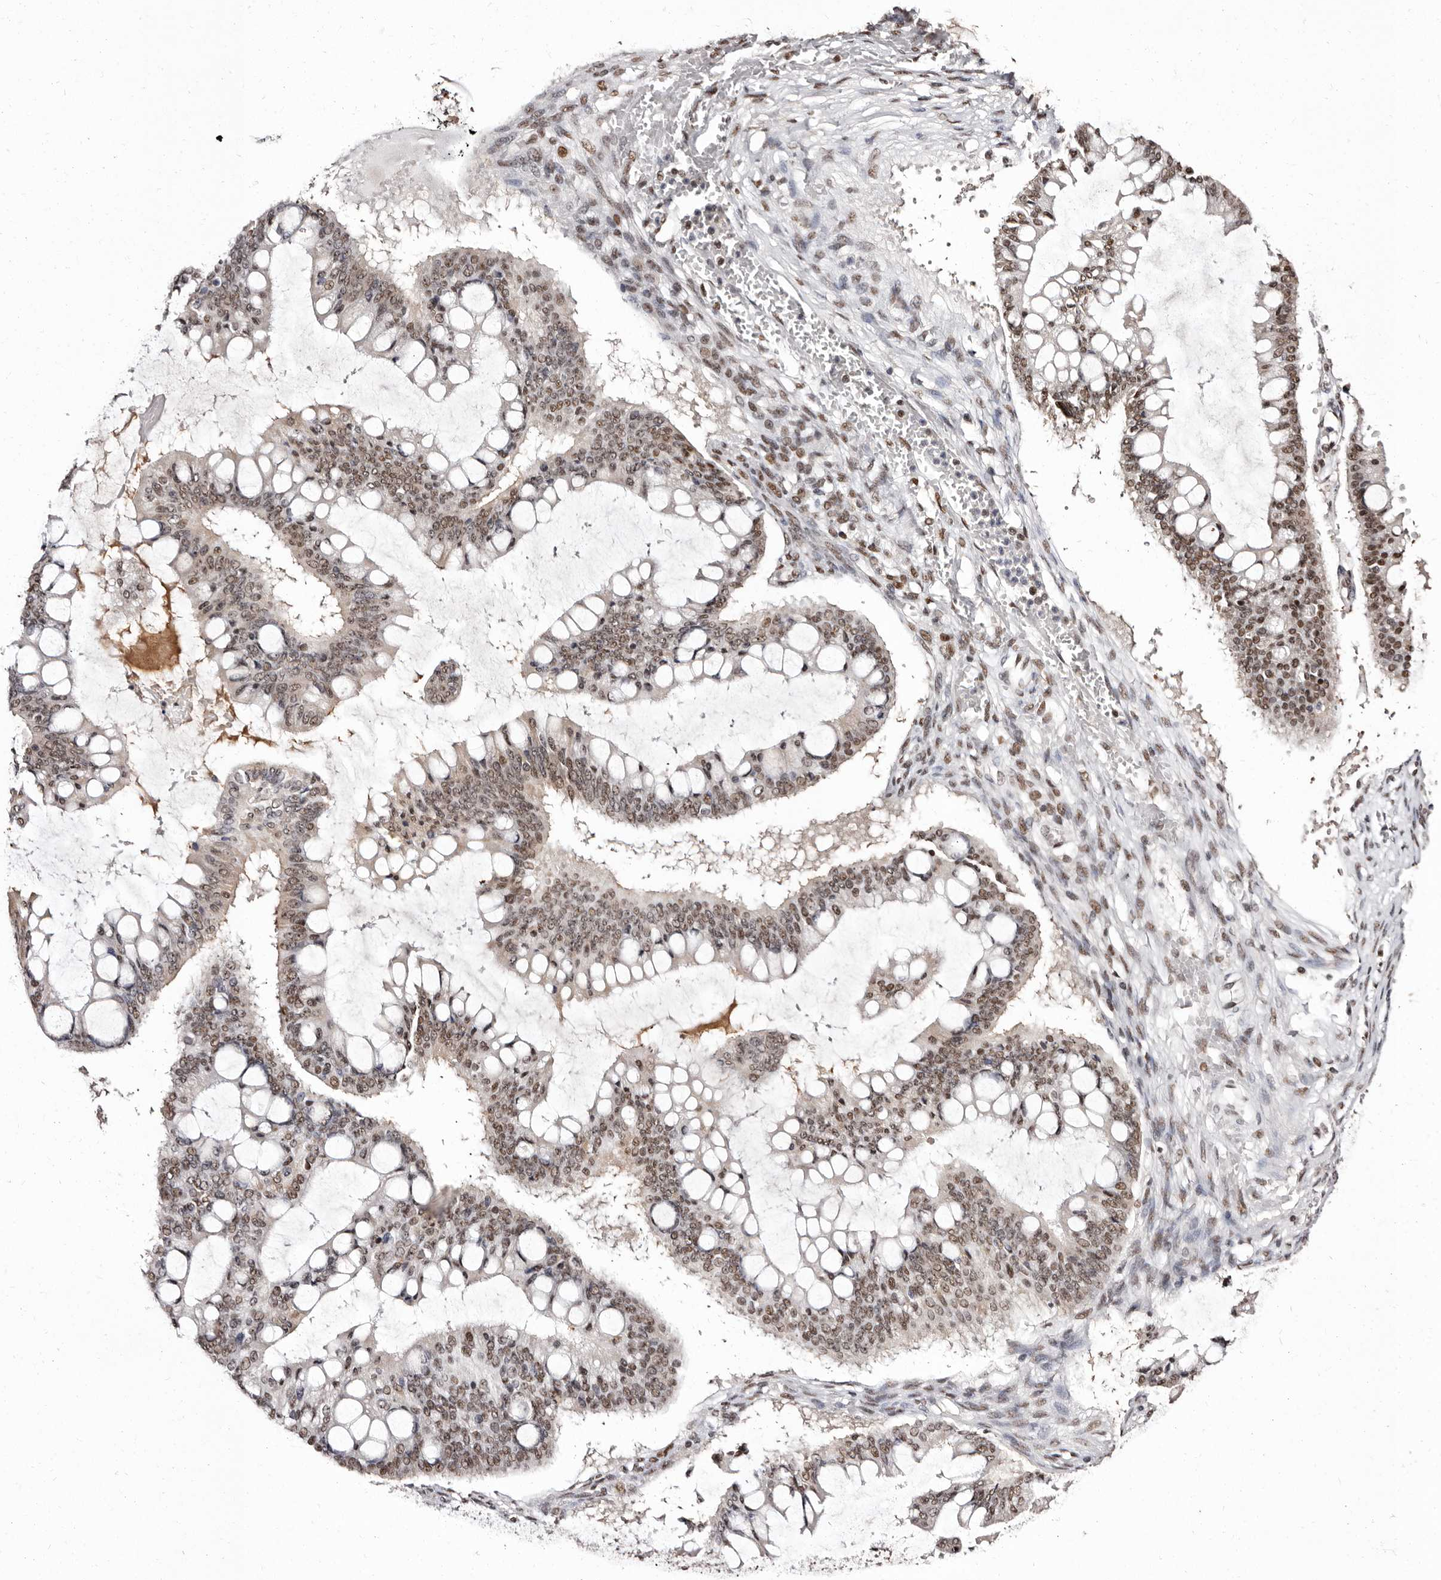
{"staining": {"intensity": "moderate", "quantity": ">75%", "location": "nuclear"}, "tissue": "ovarian cancer", "cell_type": "Tumor cells", "image_type": "cancer", "snomed": [{"axis": "morphology", "description": "Cystadenocarcinoma, mucinous, NOS"}, {"axis": "topography", "description": "Ovary"}], "caption": "The micrograph shows a brown stain indicating the presence of a protein in the nuclear of tumor cells in ovarian mucinous cystadenocarcinoma.", "gene": "ANAPC11", "patient": {"sex": "female", "age": 73}}